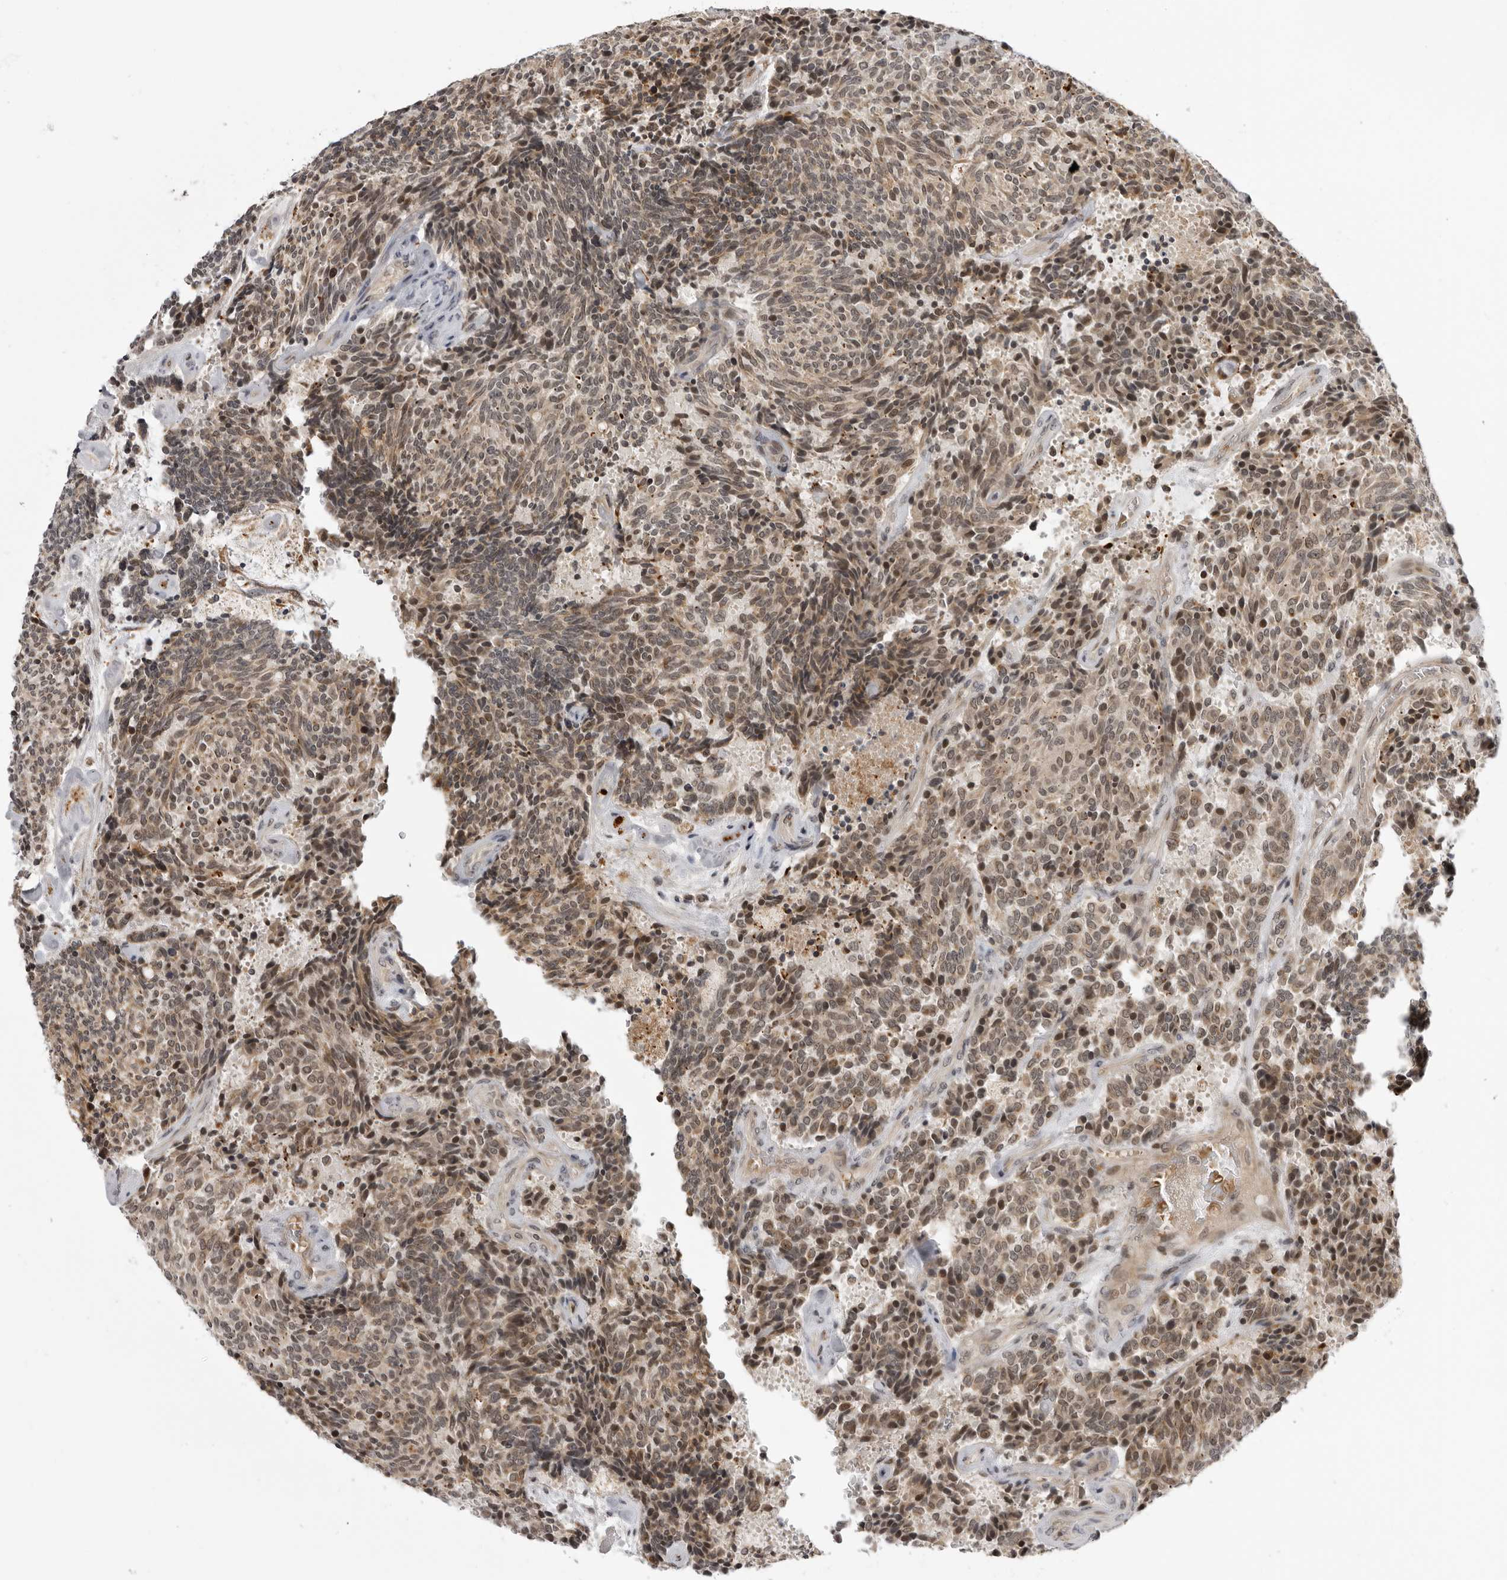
{"staining": {"intensity": "moderate", "quantity": ">75%", "location": "cytoplasmic/membranous,nuclear"}, "tissue": "carcinoid", "cell_type": "Tumor cells", "image_type": "cancer", "snomed": [{"axis": "morphology", "description": "Carcinoid, malignant, NOS"}, {"axis": "topography", "description": "Pancreas"}], "caption": "Moderate cytoplasmic/membranous and nuclear positivity is seen in approximately >75% of tumor cells in malignant carcinoid. (Stains: DAB in brown, nuclei in blue, Microscopy: brightfield microscopy at high magnification).", "gene": "ALPK2", "patient": {"sex": "female", "age": 54}}